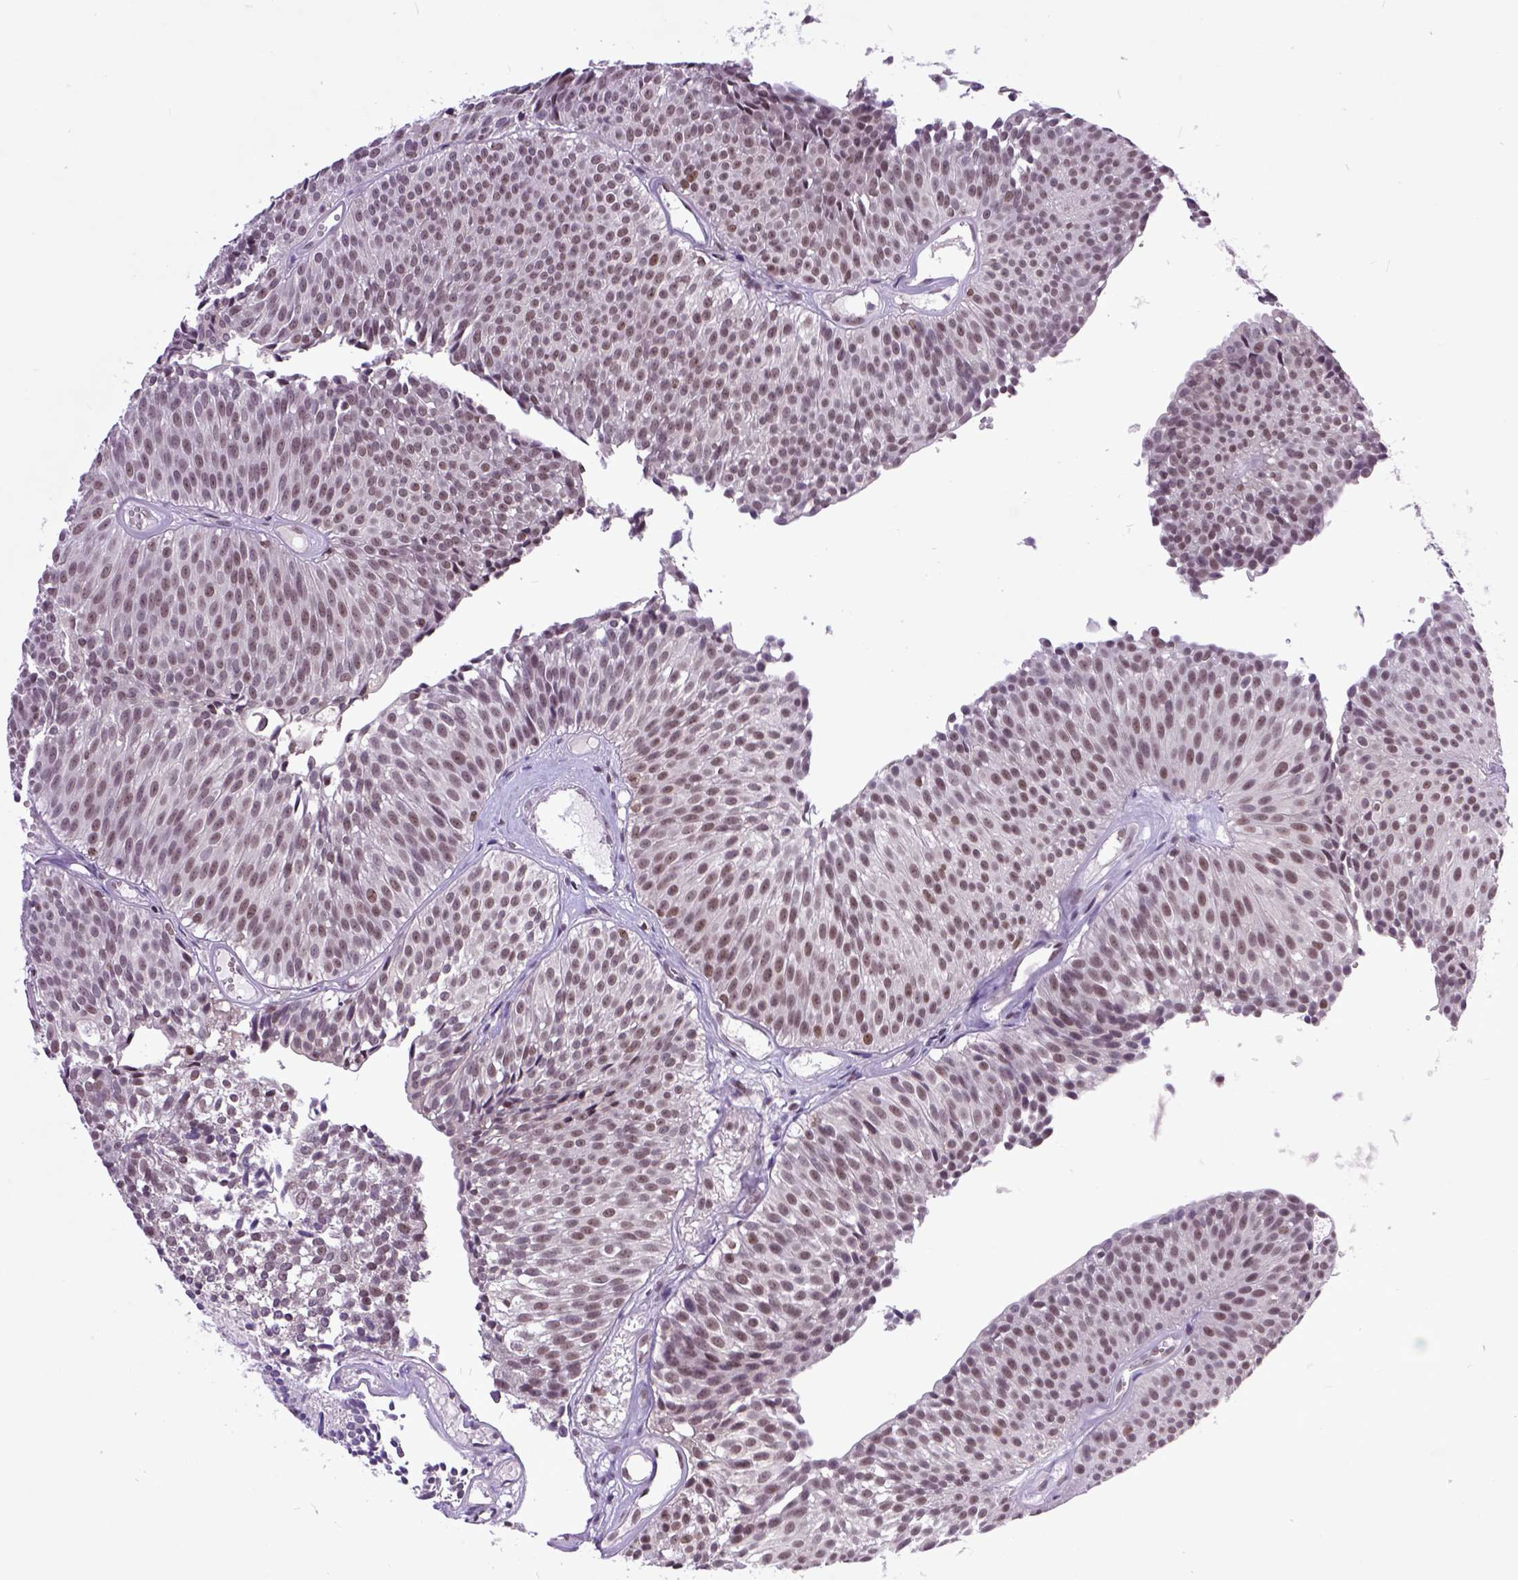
{"staining": {"intensity": "moderate", "quantity": "<25%", "location": "nuclear"}, "tissue": "urothelial cancer", "cell_type": "Tumor cells", "image_type": "cancer", "snomed": [{"axis": "morphology", "description": "Urothelial carcinoma, Low grade"}, {"axis": "topography", "description": "Urinary bladder"}], "caption": "DAB (3,3'-diaminobenzidine) immunohistochemical staining of low-grade urothelial carcinoma exhibits moderate nuclear protein positivity in approximately <25% of tumor cells.", "gene": "RCC2", "patient": {"sex": "male", "age": 63}}